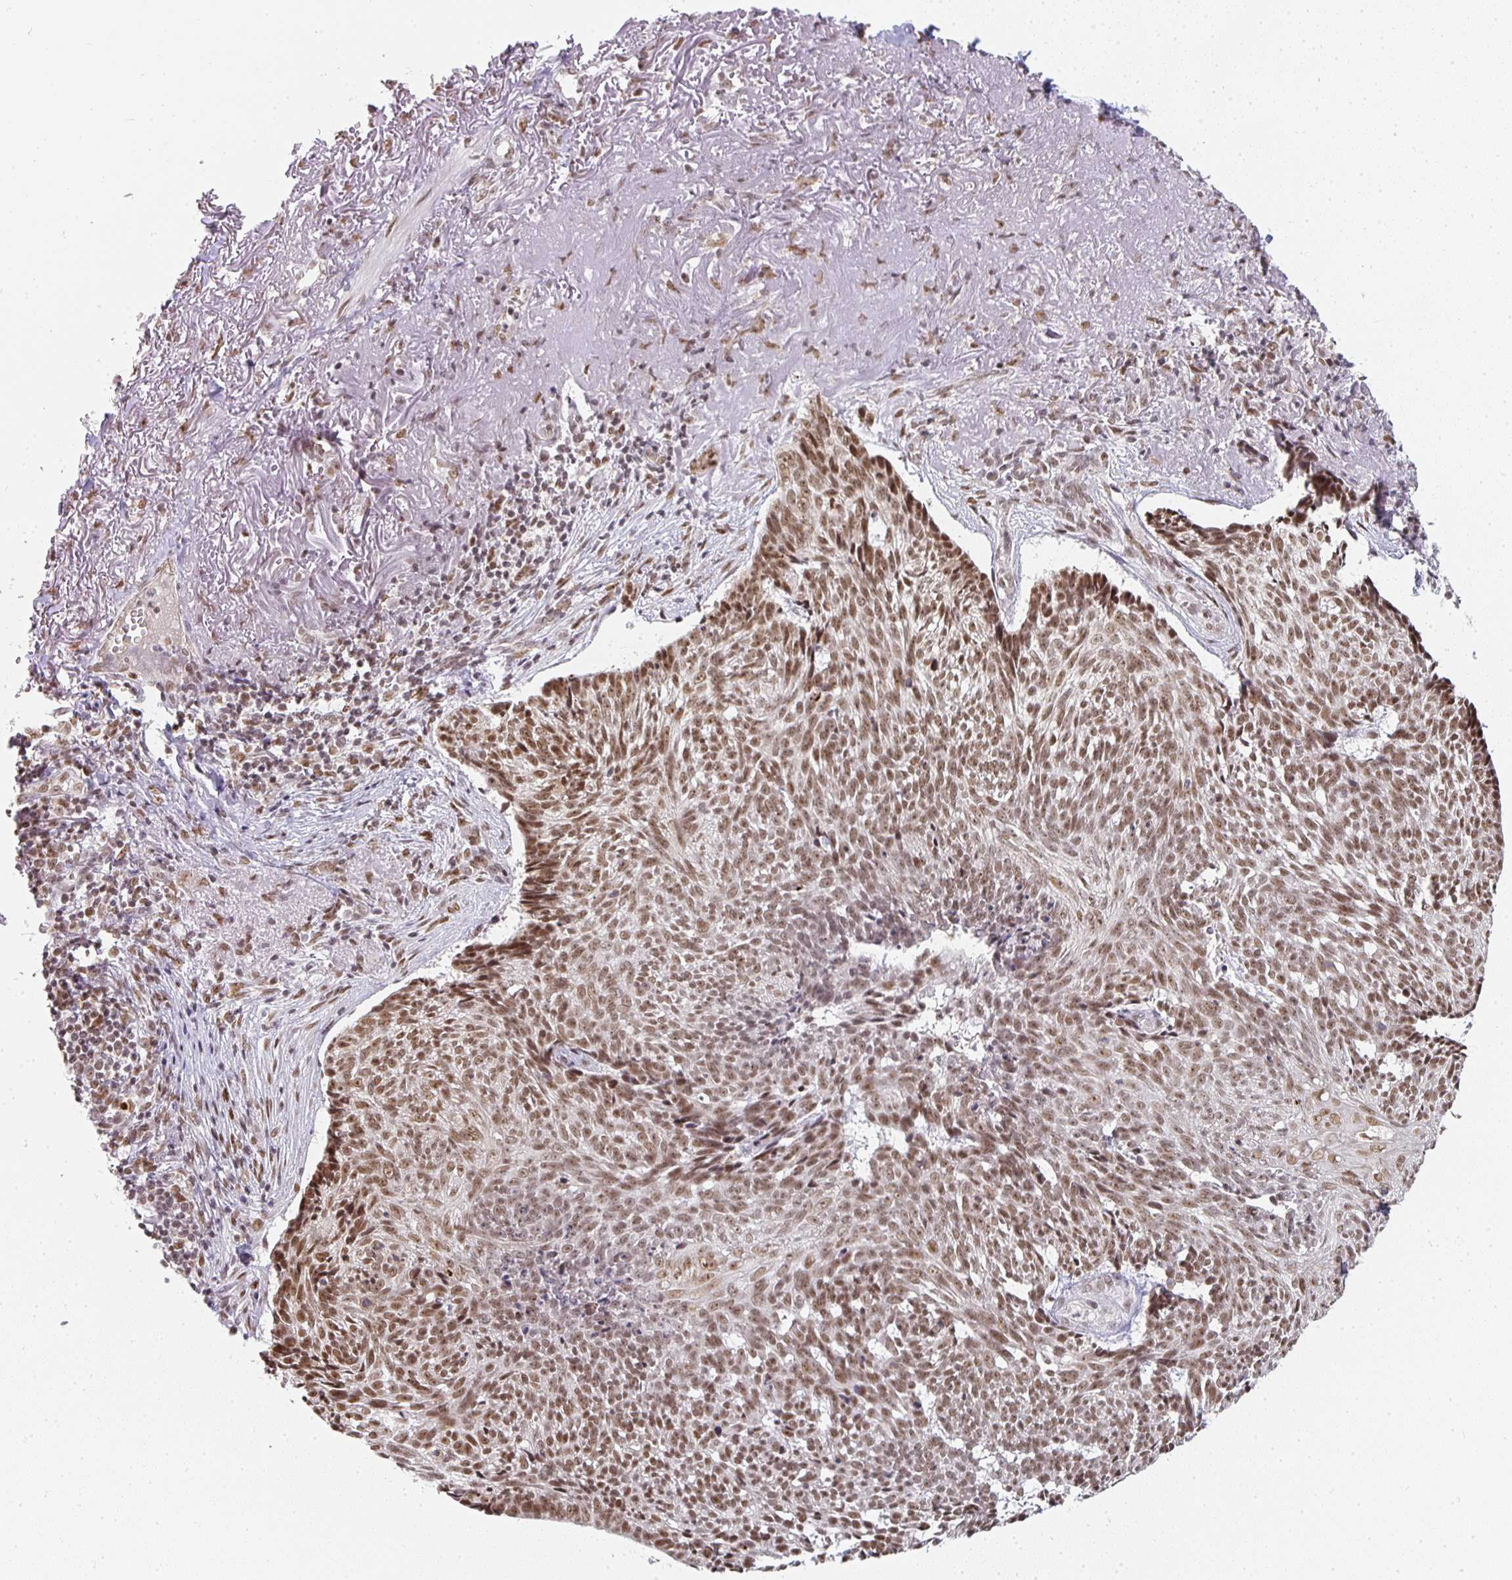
{"staining": {"intensity": "moderate", "quantity": ">75%", "location": "nuclear"}, "tissue": "skin cancer", "cell_type": "Tumor cells", "image_type": "cancer", "snomed": [{"axis": "morphology", "description": "Basal cell carcinoma"}, {"axis": "topography", "description": "Skin"}, {"axis": "topography", "description": "Skin of face"}], "caption": "DAB immunohistochemical staining of human skin basal cell carcinoma exhibits moderate nuclear protein positivity in about >75% of tumor cells.", "gene": "SMARCA2", "patient": {"sex": "female", "age": 95}}